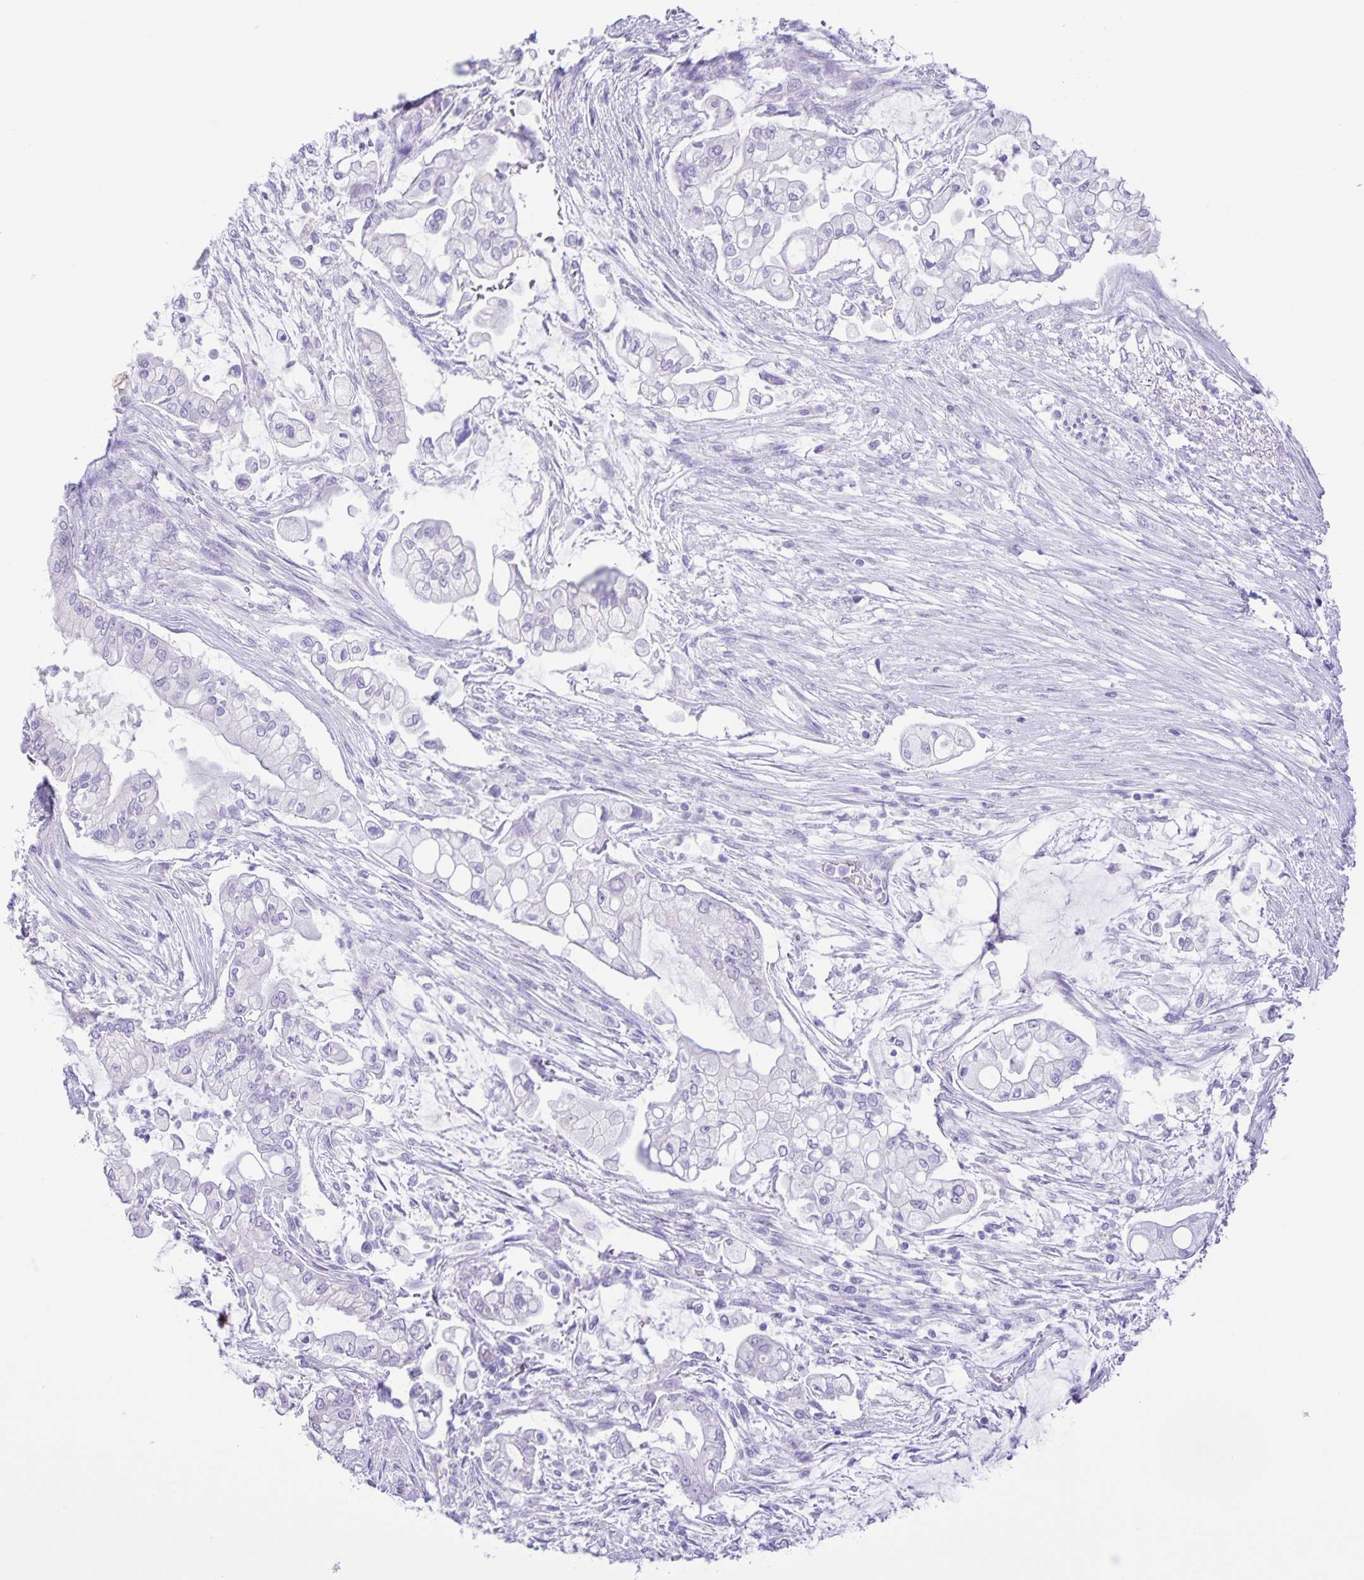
{"staining": {"intensity": "negative", "quantity": "none", "location": "none"}, "tissue": "pancreatic cancer", "cell_type": "Tumor cells", "image_type": "cancer", "snomed": [{"axis": "morphology", "description": "Adenocarcinoma, NOS"}, {"axis": "topography", "description": "Pancreas"}], "caption": "Histopathology image shows no significant protein expression in tumor cells of adenocarcinoma (pancreatic). (Stains: DAB immunohistochemistry with hematoxylin counter stain, Microscopy: brightfield microscopy at high magnification).", "gene": "CAPSL", "patient": {"sex": "female", "age": 69}}